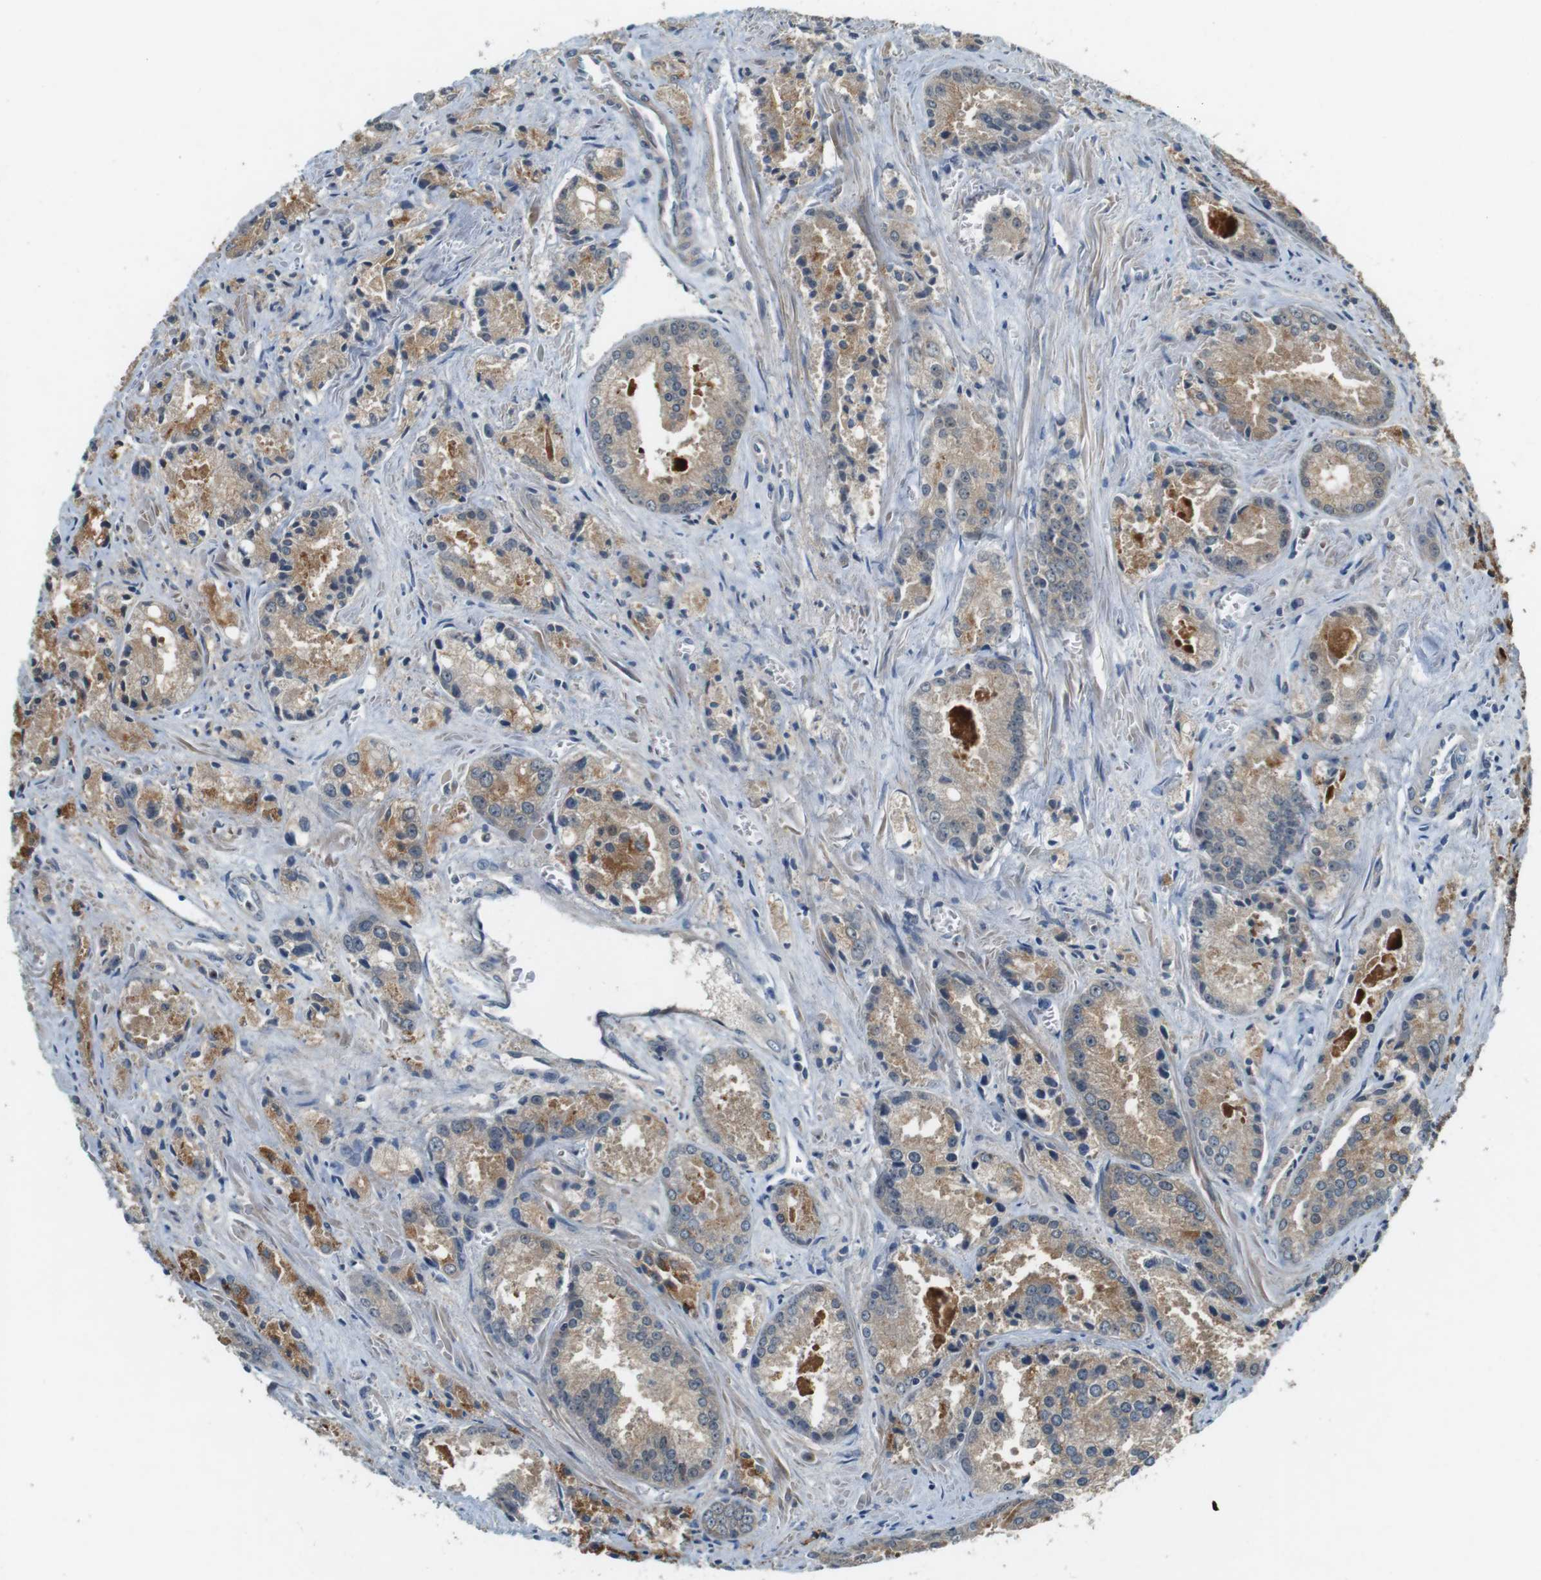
{"staining": {"intensity": "weak", "quantity": ">75%", "location": "cytoplasmic/membranous"}, "tissue": "prostate cancer", "cell_type": "Tumor cells", "image_type": "cancer", "snomed": [{"axis": "morphology", "description": "Adenocarcinoma, Low grade"}, {"axis": "topography", "description": "Prostate"}], "caption": "A micrograph of human prostate cancer (adenocarcinoma (low-grade)) stained for a protein demonstrates weak cytoplasmic/membranous brown staining in tumor cells.", "gene": "CDK14", "patient": {"sex": "male", "age": 64}}